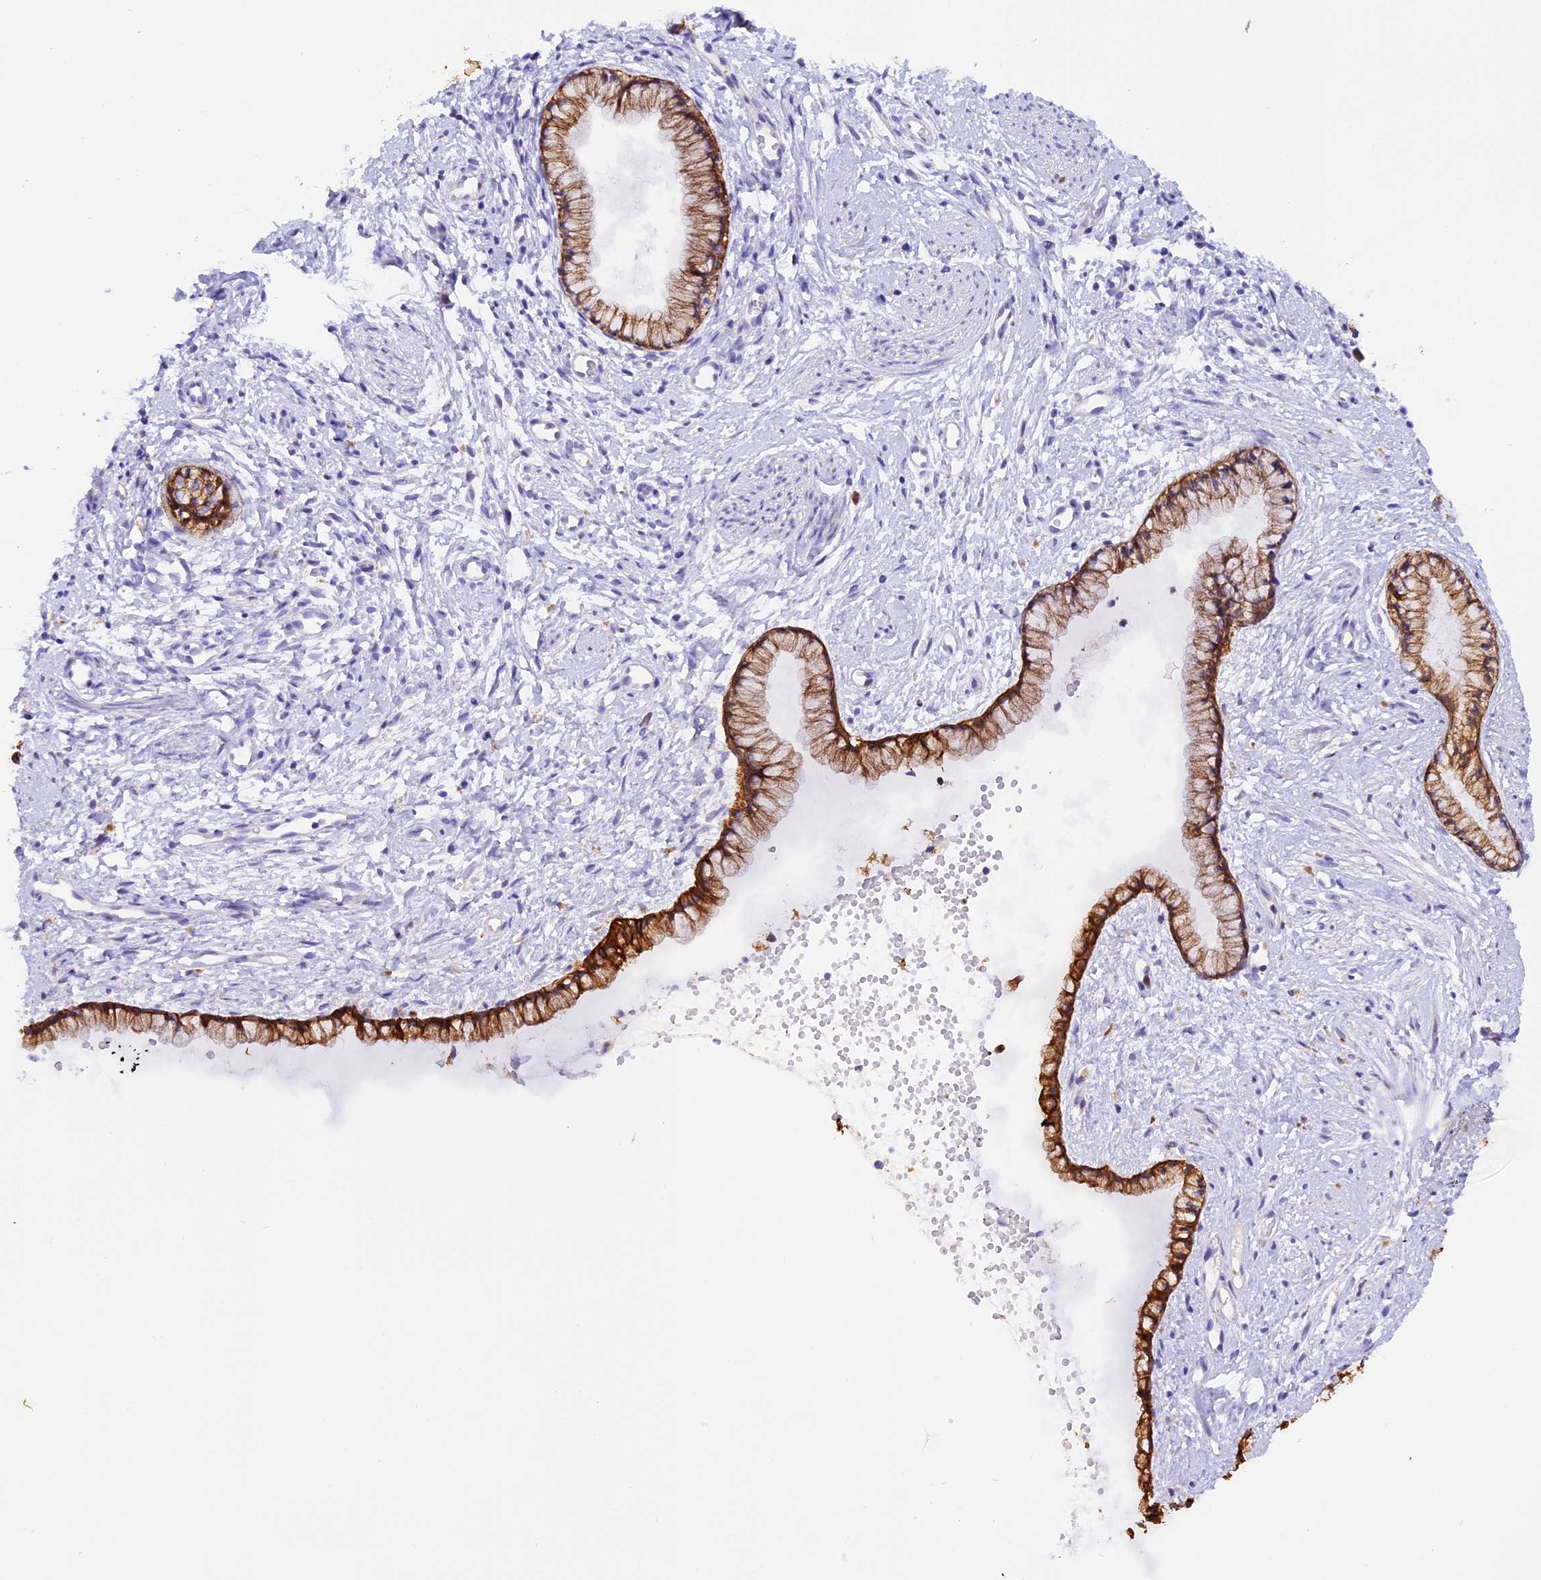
{"staining": {"intensity": "moderate", "quantity": "<25%", "location": "nuclear"}, "tissue": "cervix", "cell_type": "Glandular cells", "image_type": "normal", "snomed": [{"axis": "morphology", "description": "Normal tissue, NOS"}, {"axis": "topography", "description": "Cervix"}], "caption": "DAB immunohistochemical staining of normal cervix shows moderate nuclear protein expression in approximately <25% of glandular cells. The protein of interest is shown in brown color, while the nuclei are stained blue.", "gene": "PKIA", "patient": {"sex": "female", "age": 57}}